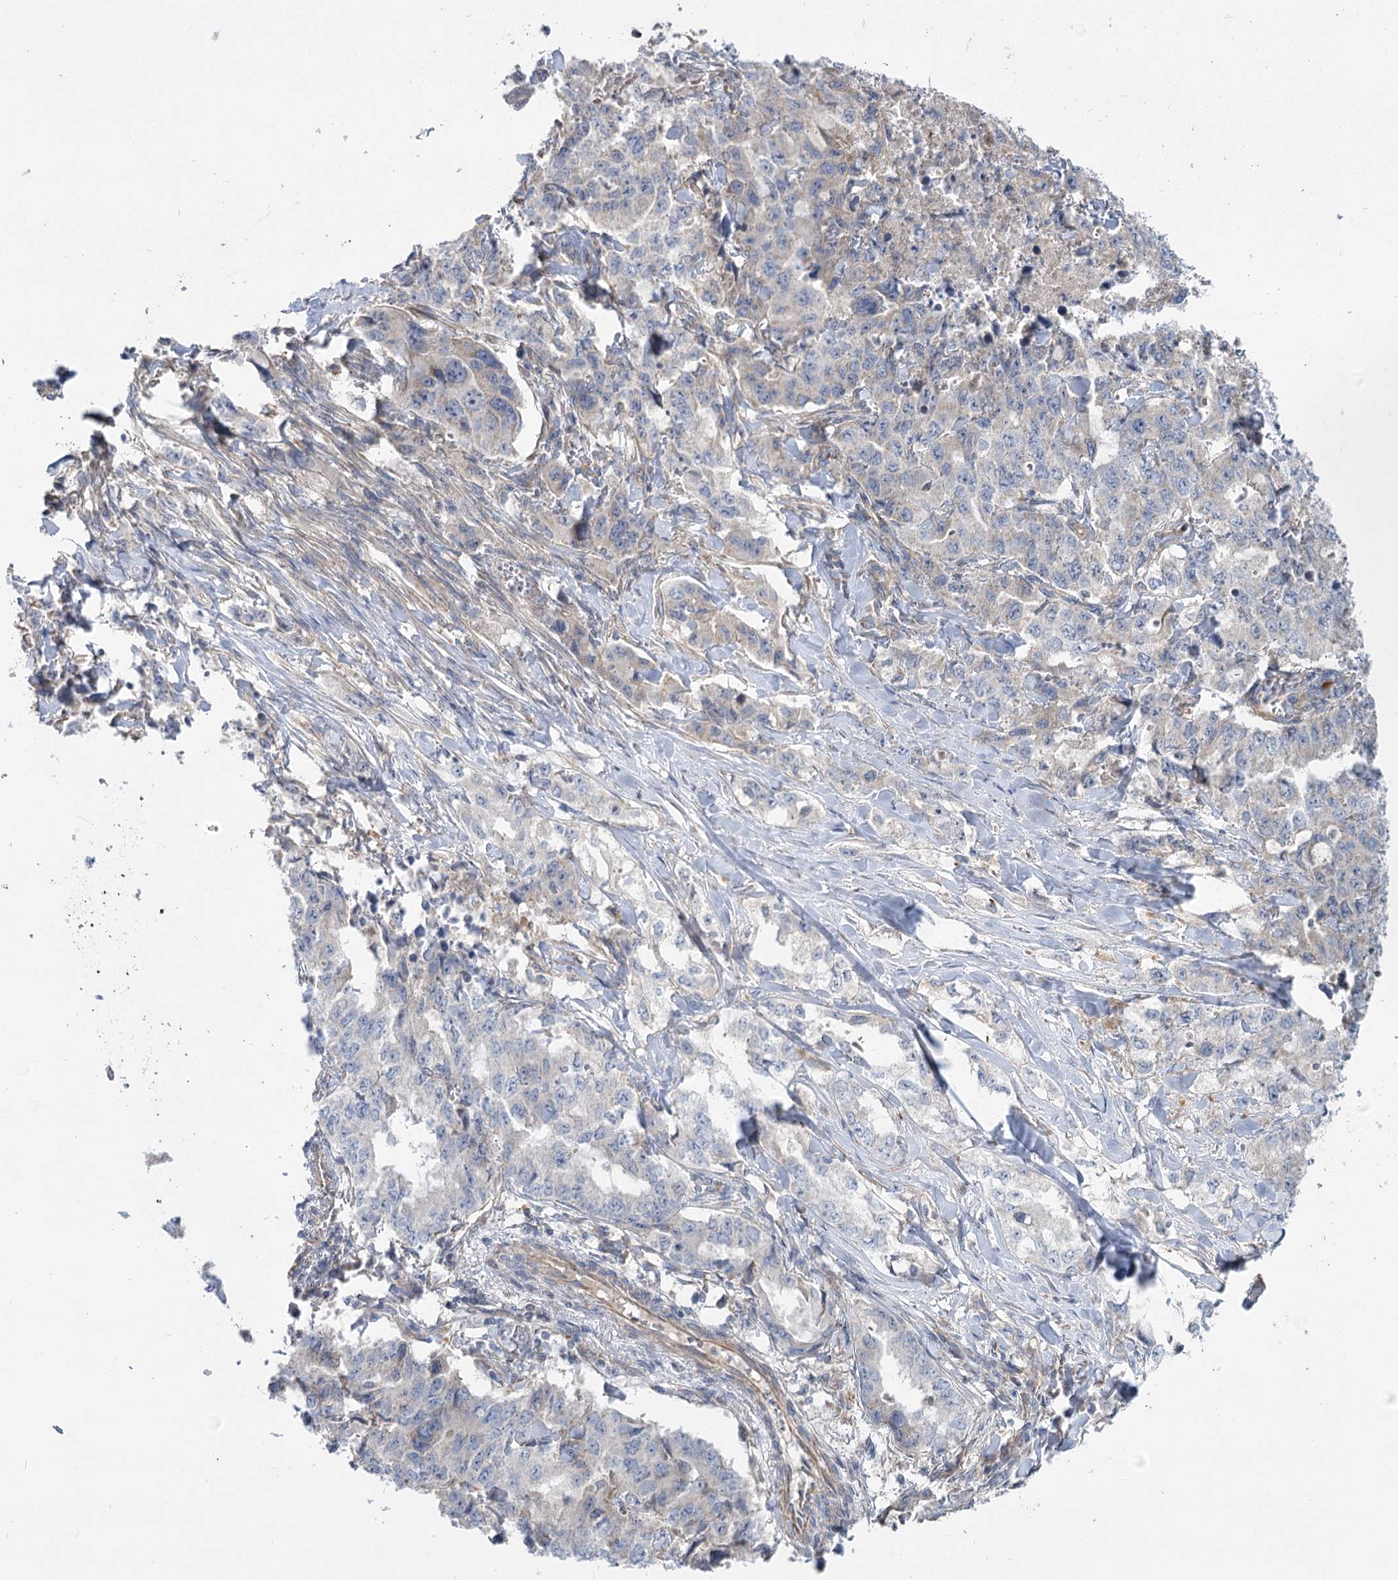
{"staining": {"intensity": "negative", "quantity": "none", "location": "none"}, "tissue": "lung cancer", "cell_type": "Tumor cells", "image_type": "cancer", "snomed": [{"axis": "morphology", "description": "Adenocarcinoma, NOS"}, {"axis": "topography", "description": "Lung"}], "caption": "Lung cancer was stained to show a protein in brown. There is no significant expression in tumor cells.", "gene": "KIAA0825", "patient": {"sex": "female", "age": 51}}